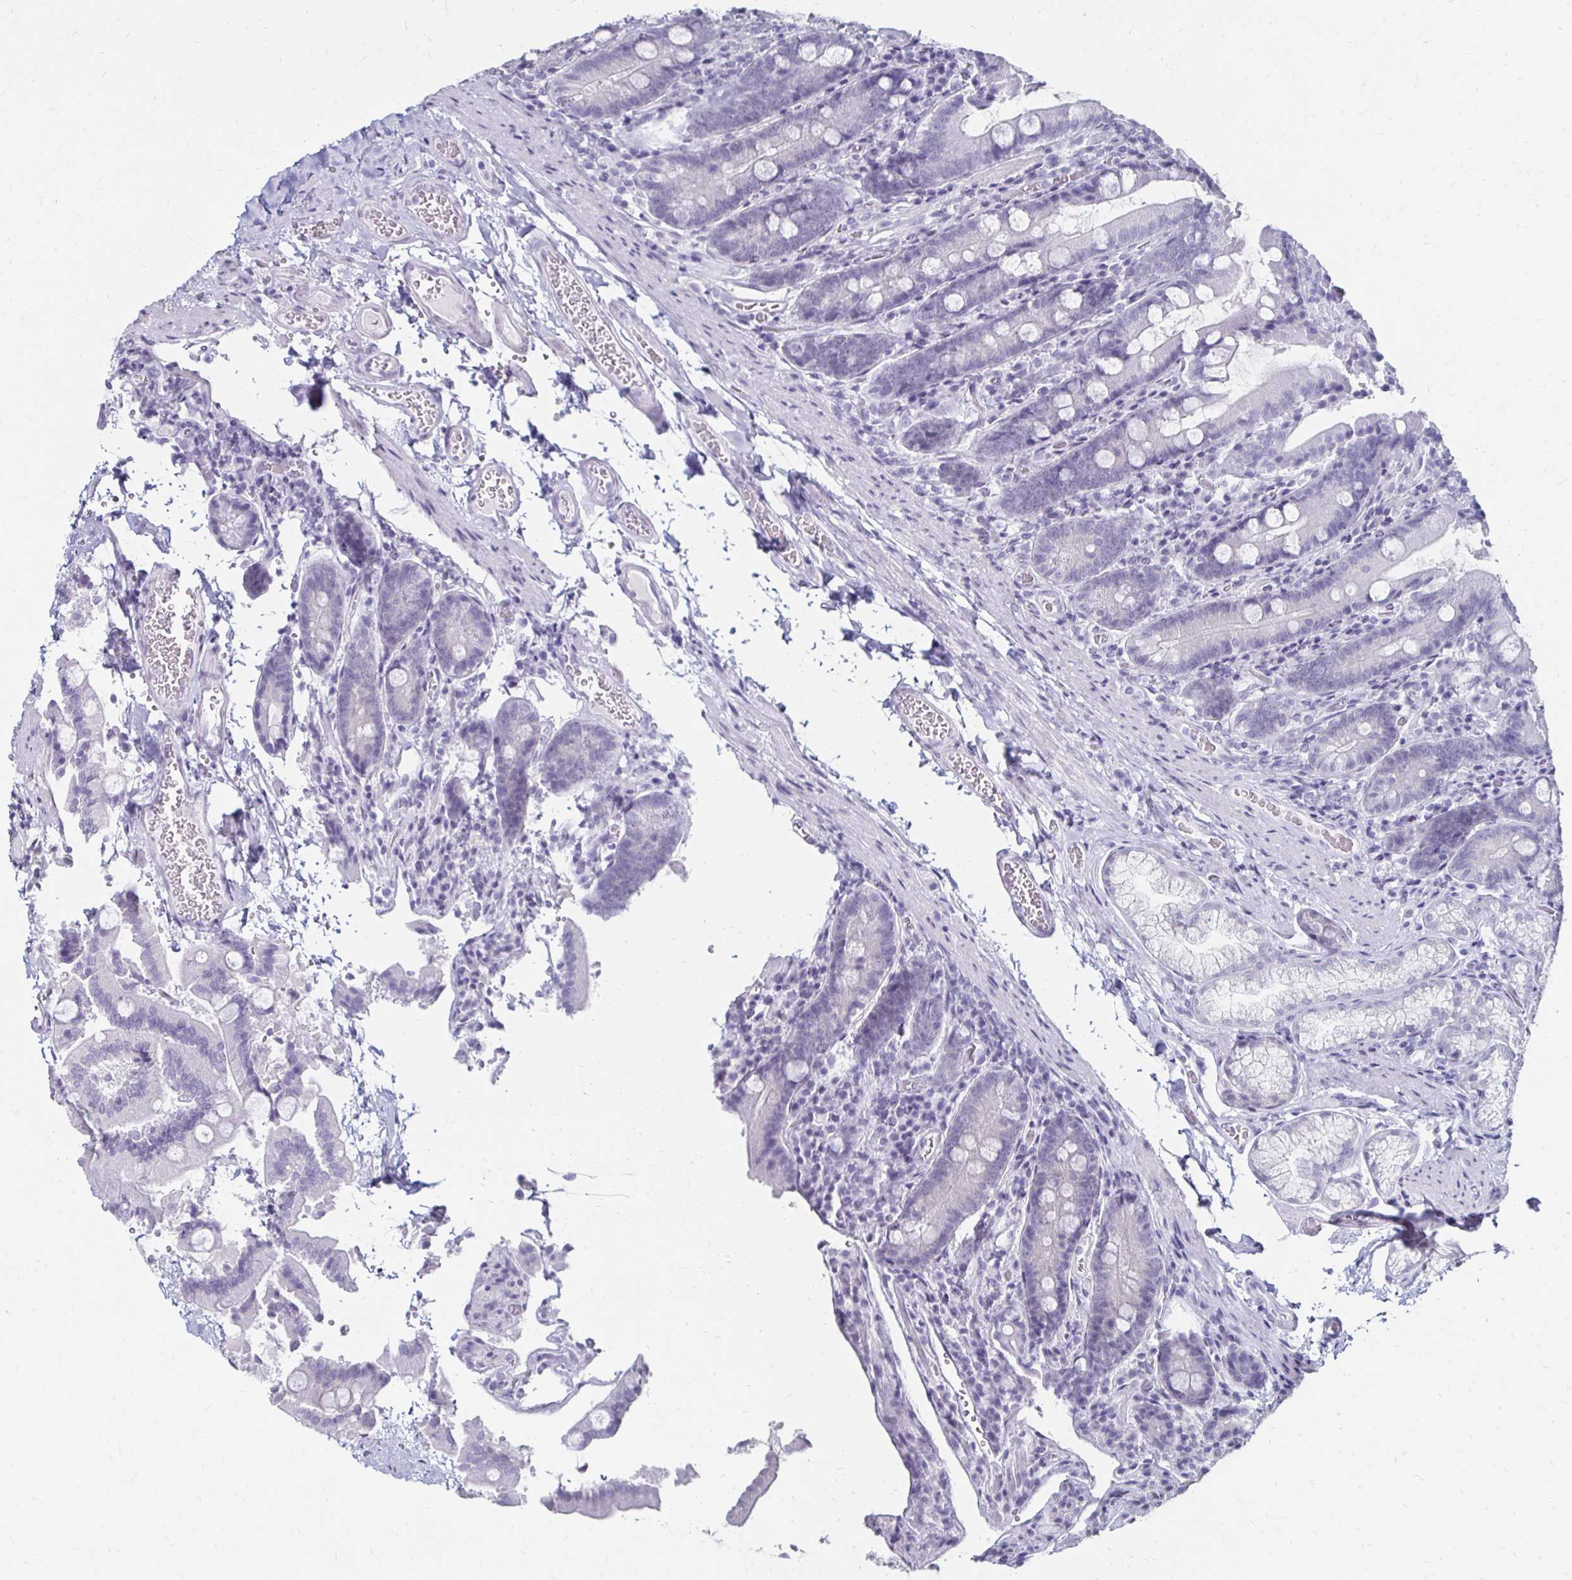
{"staining": {"intensity": "negative", "quantity": "none", "location": "none"}, "tissue": "duodenum", "cell_type": "Glandular cells", "image_type": "normal", "snomed": [{"axis": "morphology", "description": "Normal tissue, NOS"}, {"axis": "topography", "description": "Duodenum"}], "caption": "The IHC micrograph has no significant expression in glandular cells of duodenum. (DAB (3,3'-diaminobenzidine) IHC visualized using brightfield microscopy, high magnification).", "gene": "TOMM34", "patient": {"sex": "female", "age": 62}}